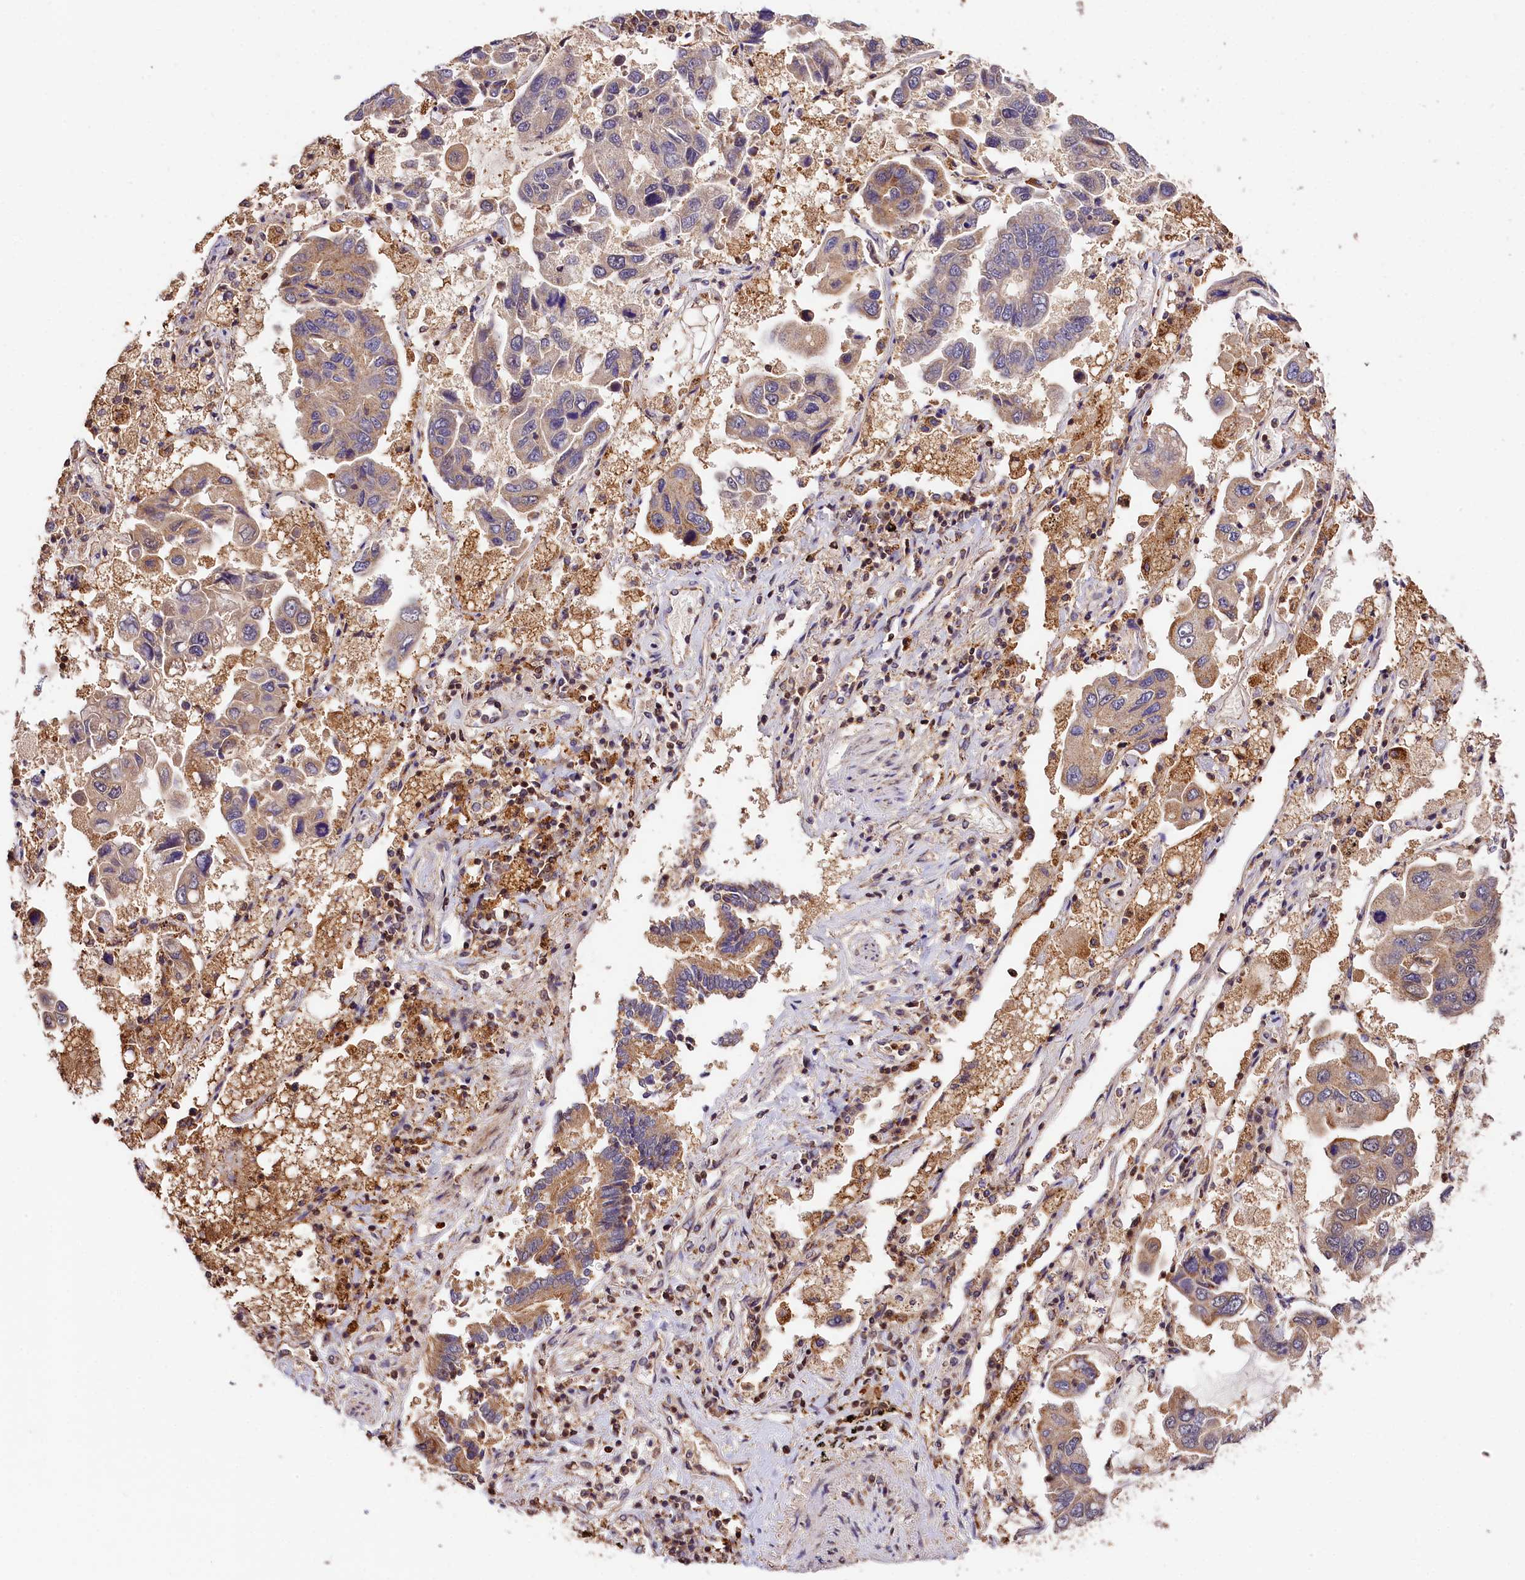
{"staining": {"intensity": "moderate", "quantity": "<25%", "location": "cytoplasmic/membranous"}, "tissue": "lung cancer", "cell_type": "Tumor cells", "image_type": "cancer", "snomed": [{"axis": "morphology", "description": "Adenocarcinoma, NOS"}, {"axis": "topography", "description": "Lung"}], "caption": "A high-resolution micrograph shows immunohistochemistry (IHC) staining of lung adenocarcinoma, which reveals moderate cytoplasmic/membranous expression in approximately <25% of tumor cells.", "gene": "KPTN", "patient": {"sex": "male", "age": 64}}